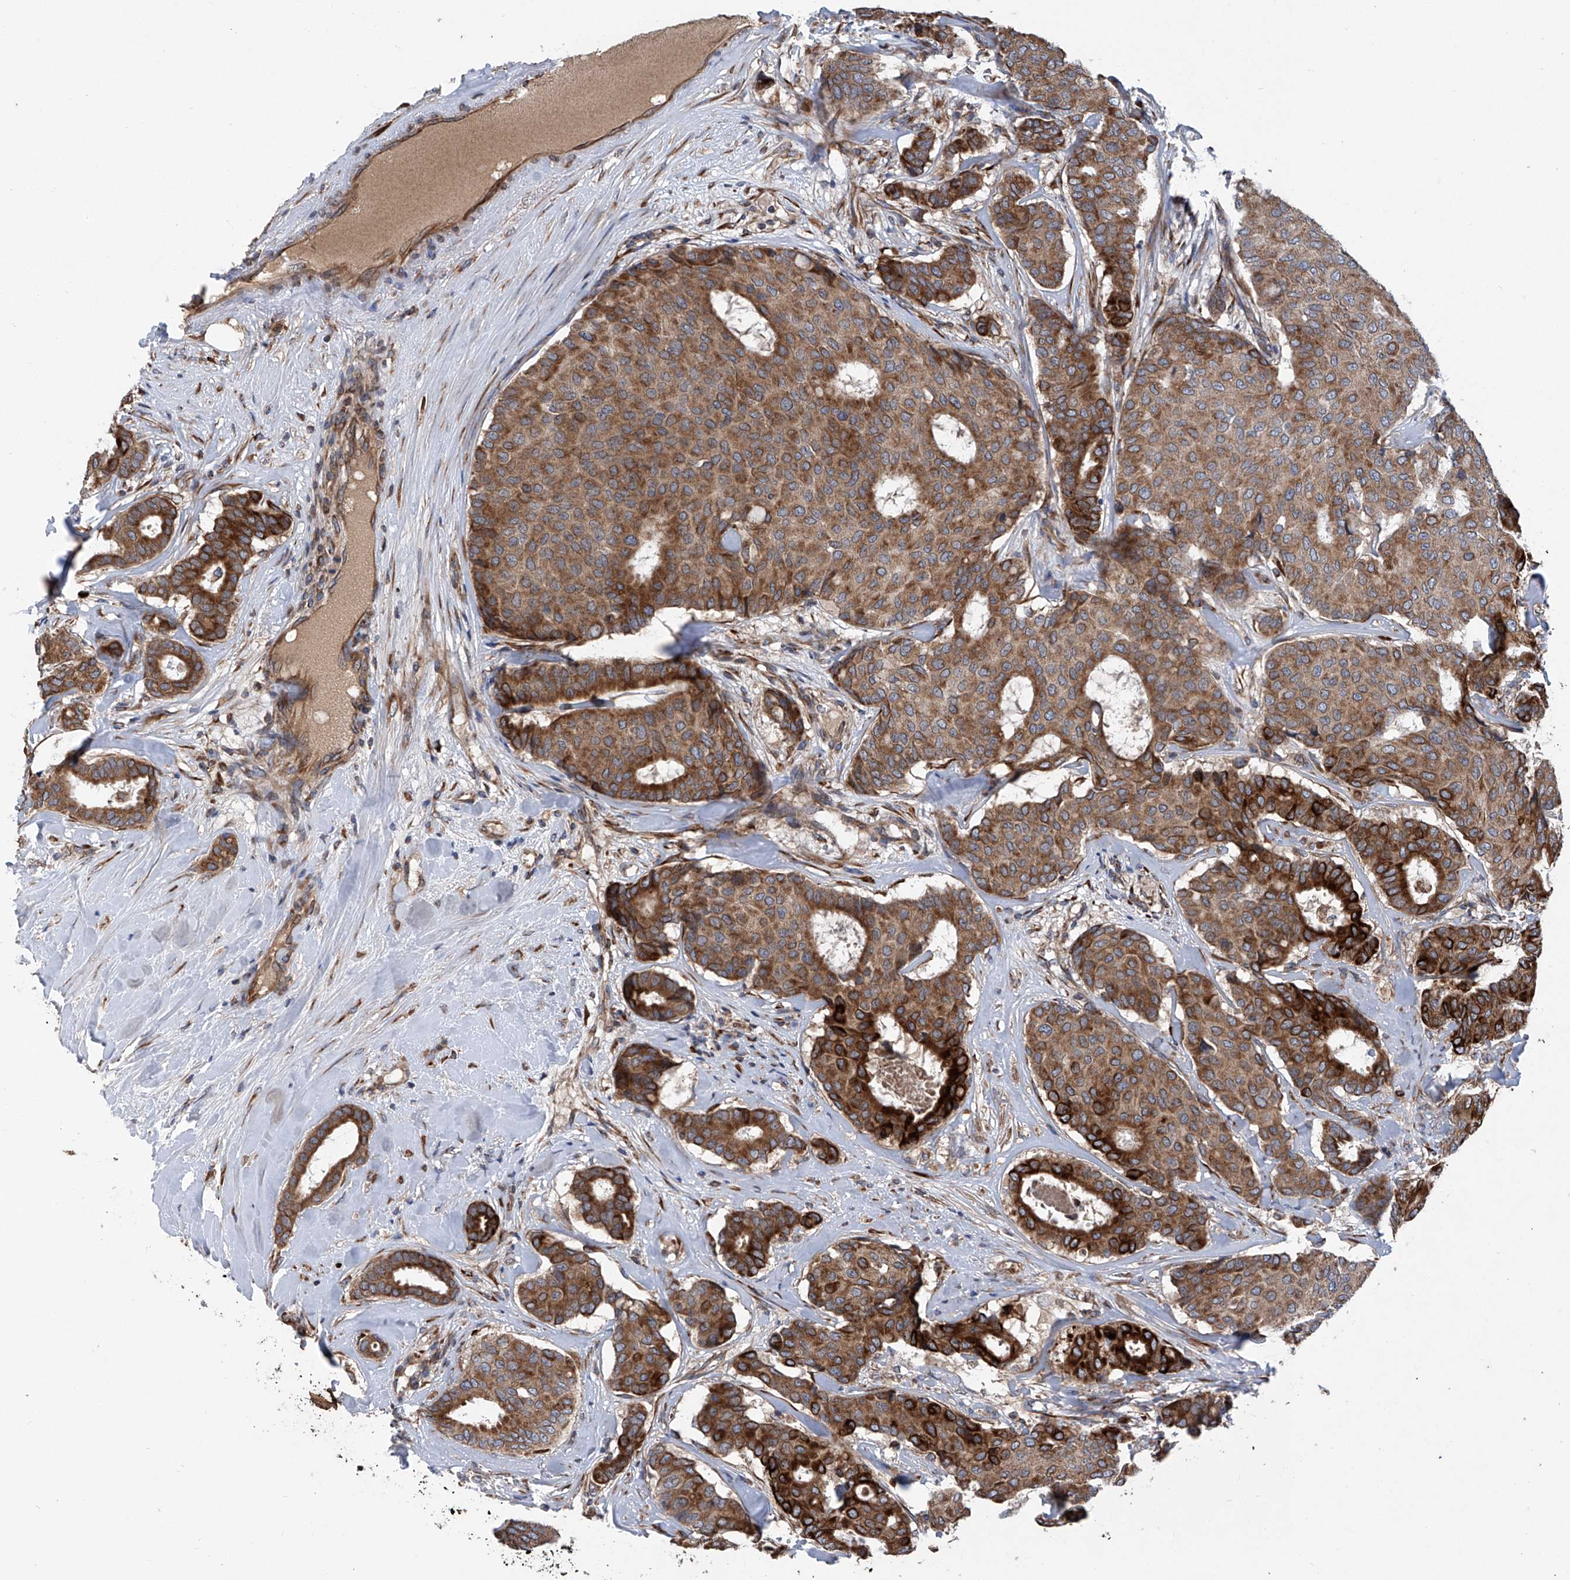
{"staining": {"intensity": "strong", "quantity": ">75%", "location": "cytoplasmic/membranous"}, "tissue": "breast cancer", "cell_type": "Tumor cells", "image_type": "cancer", "snomed": [{"axis": "morphology", "description": "Duct carcinoma"}, {"axis": "topography", "description": "Breast"}], "caption": "Human breast cancer stained with a brown dye exhibits strong cytoplasmic/membranous positive positivity in about >75% of tumor cells.", "gene": "ASCC3", "patient": {"sex": "female", "age": 75}}